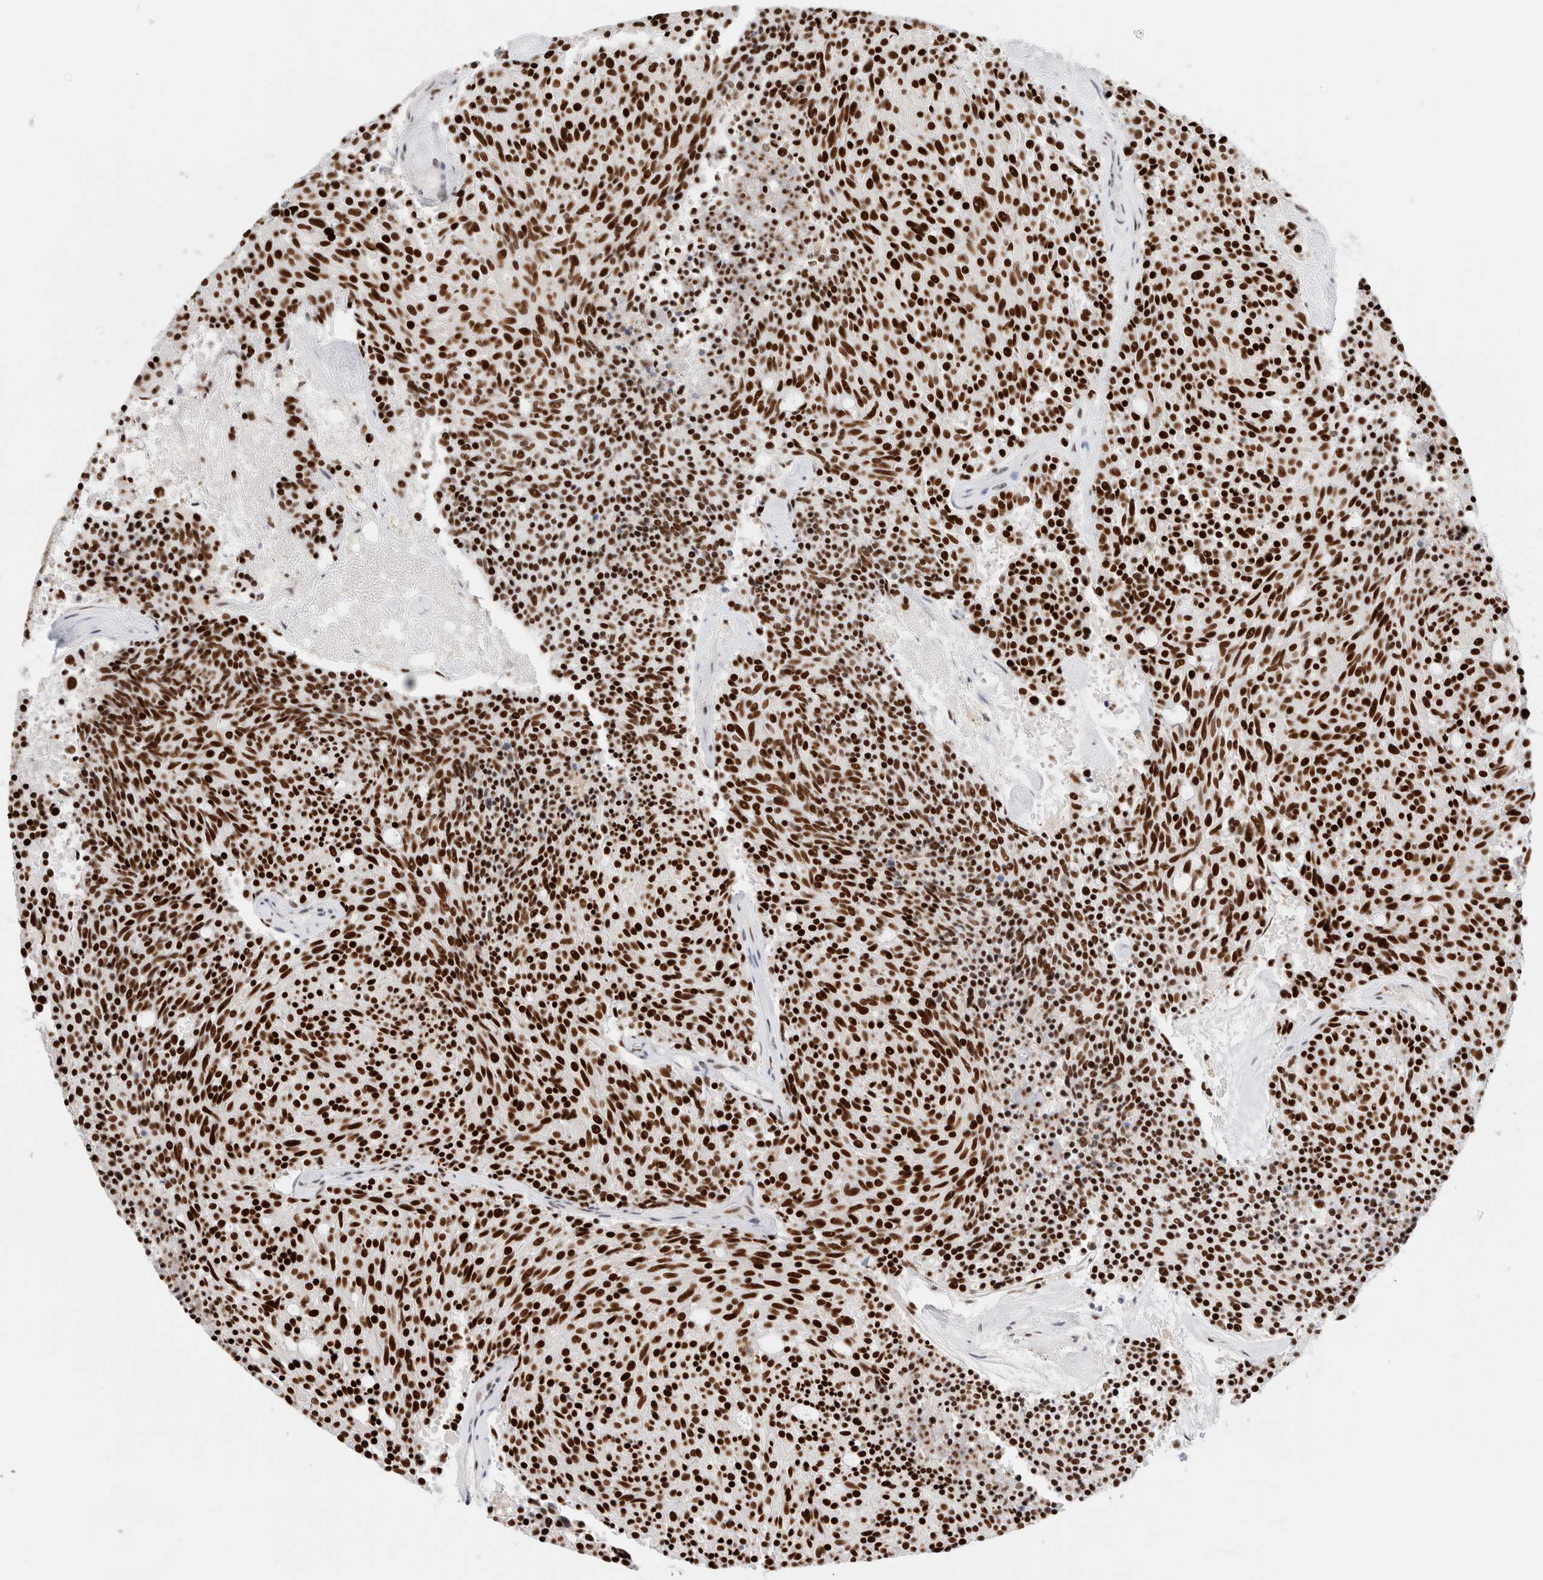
{"staining": {"intensity": "strong", "quantity": ">75%", "location": "nuclear"}, "tissue": "carcinoid", "cell_type": "Tumor cells", "image_type": "cancer", "snomed": [{"axis": "morphology", "description": "Carcinoid, malignant, NOS"}, {"axis": "topography", "description": "Pancreas"}], "caption": "Carcinoid (malignant) stained with a brown dye shows strong nuclear positive staining in about >75% of tumor cells.", "gene": "ZNF282", "patient": {"sex": "female", "age": 54}}